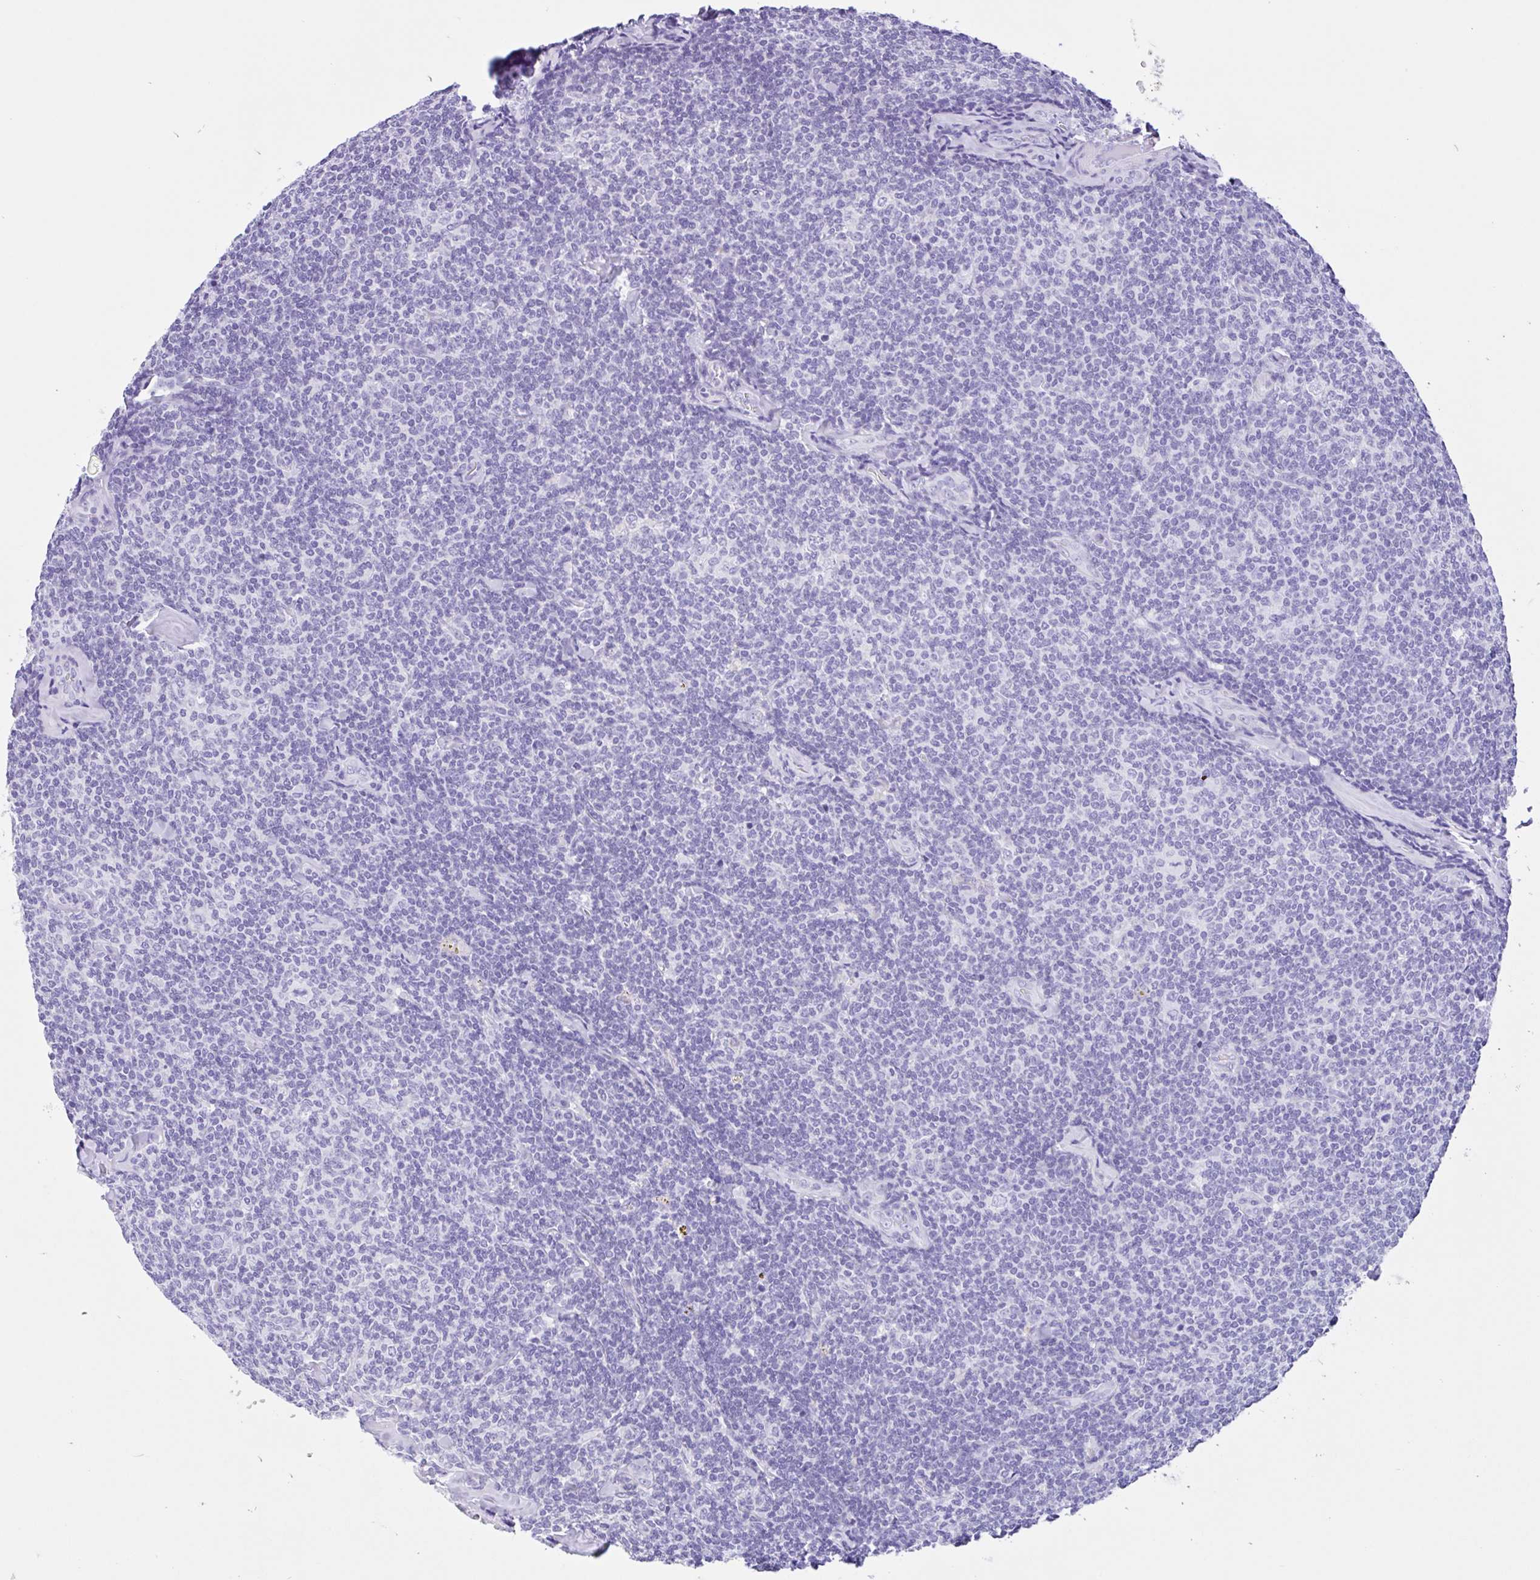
{"staining": {"intensity": "negative", "quantity": "none", "location": "none"}, "tissue": "lymphoma", "cell_type": "Tumor cells", "image_type": "cancer", "snomed": [{"axis": "morphology", "description": "Malignant lymphoma, non-Hodgkin's type, Low grade"}, {"axis": "topography", "description": "Lymph node"}], "caption": "A high-resolution histopathology image shows immunohistochemistry (IHC) staining of lymphoma, which demonstrates no significant staining in tumor cells. The staining is performed using DAB brown chromogen with nuclei counter-stained in using hematoxylin.", "gene": "IAPP", "patient": {"sex": "female", "age": 56}}